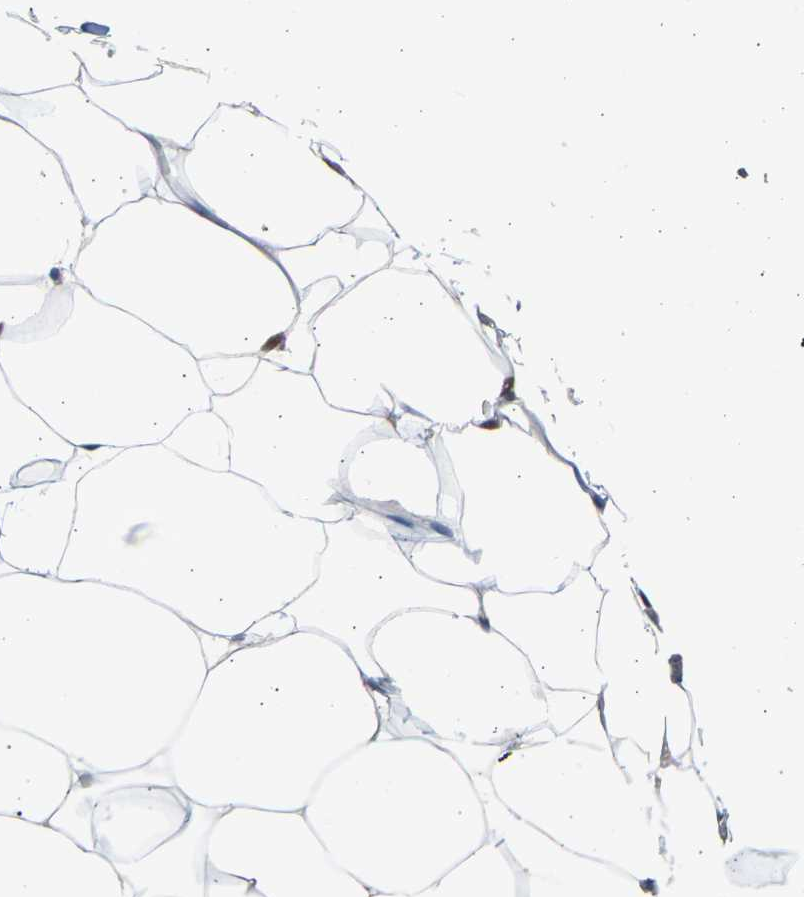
{"staining": {"intensity": "negative", "quantity": "none", "location": "none"}, "tissue": "adipose tissue", "cell_type": "Adipocytes", "image_type": "normal", "snomed": [{"axis": "morphology", "description": "Normal tissue, NOS"}, {"axis": "topography", "description": "Breast"}, {"axis": "topography", "description": "Adipose tissue"}], "caption": "The image demonstrates no staining of adipocytes in unremarkable adipose tissue.", "gene": "BIRC2", "patient": {"sex": "female", "age": 25}}